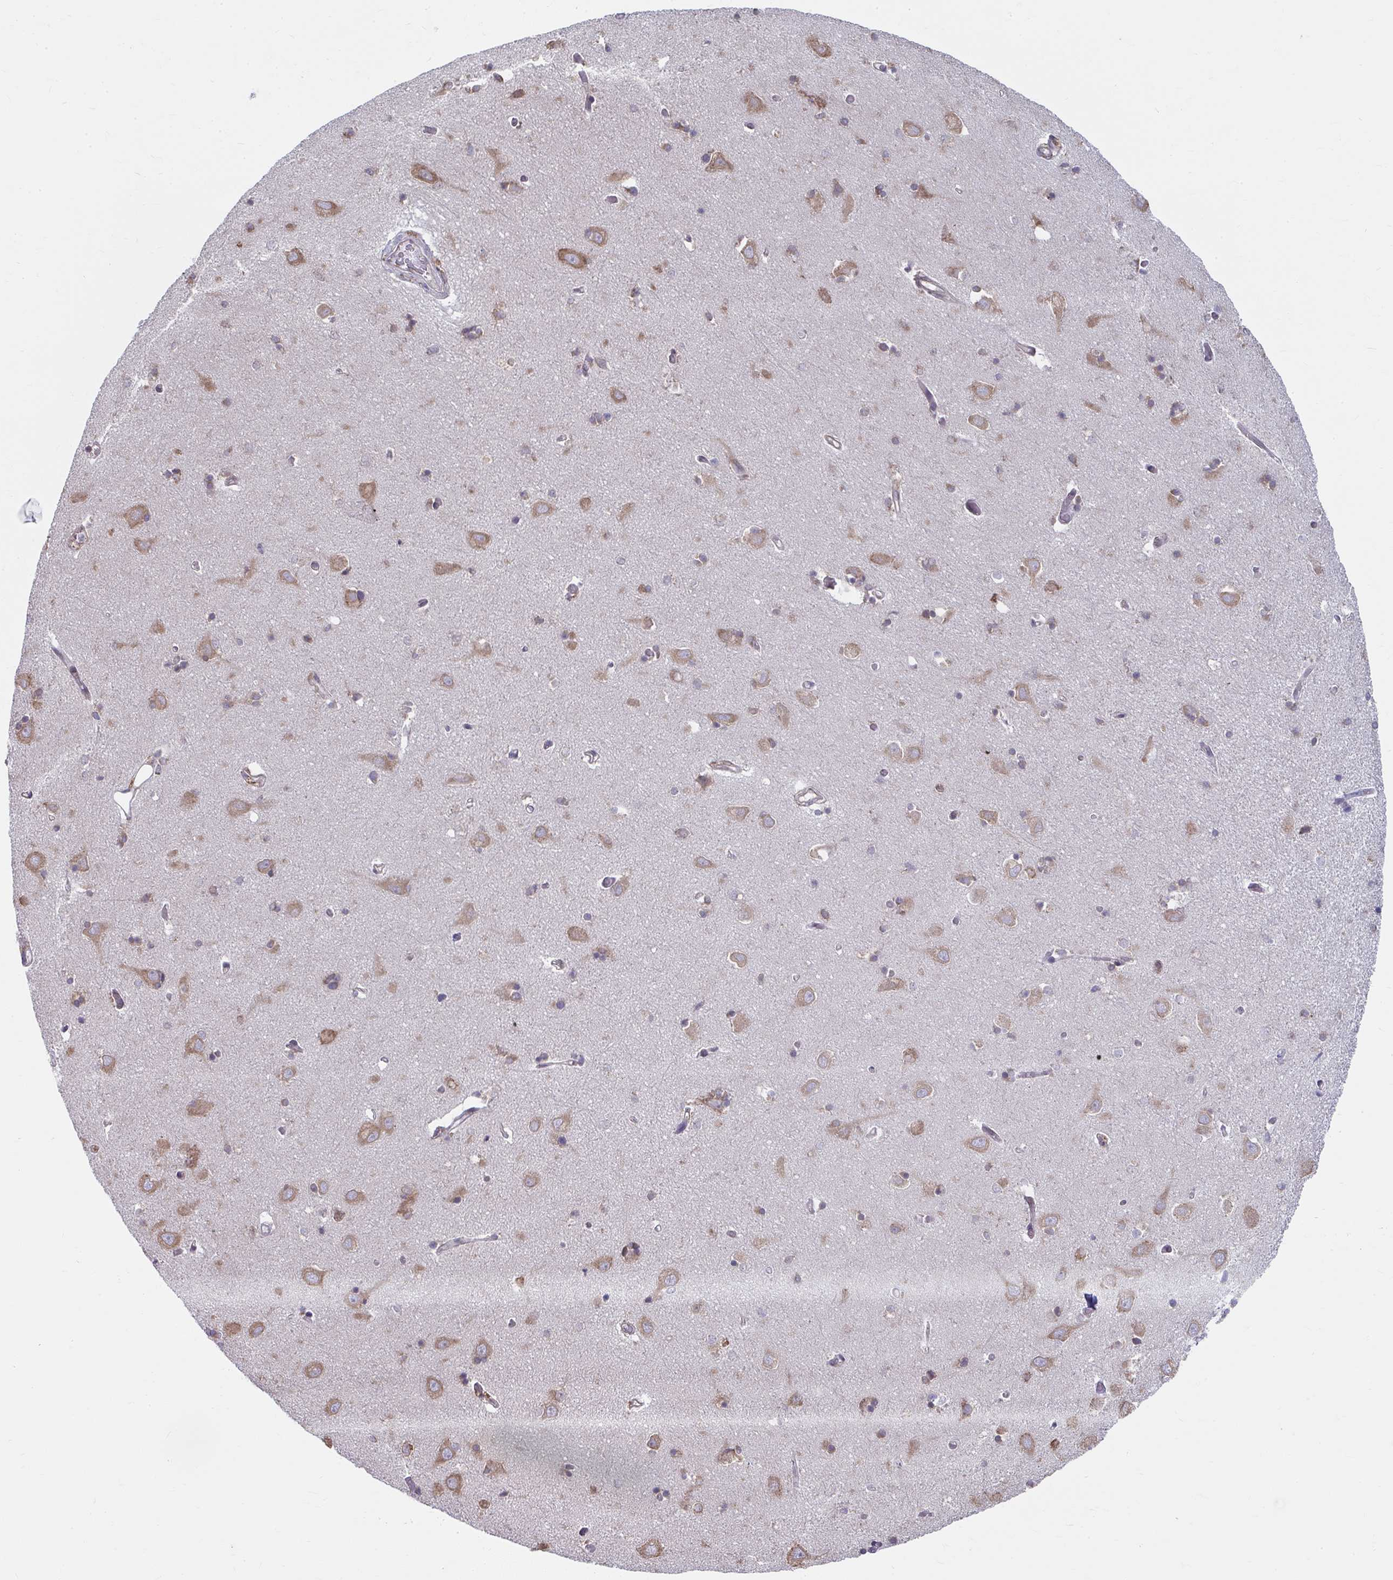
{"staining": {"intensity": "negative", "quantity": "none", "location": "none"}, "tissue": "caudate", "cell_type": "Glial cells", "image_type": "normal", "snomed": [{"axis": "morphology", "description": "Normal tissue, NOS"}, {"axis": "topography", "description": "Lateral ventricle wall"}, {"axis": "topography", "description": "Hippocampus"}], "caption": "Immunohistochemistry (IHC) image of normal caudate: human caudate stained with DAB displays no significant protein expression in glial cells.", "gene": "NMNAT1", "patient": {"sex": "female", "age": 63}}